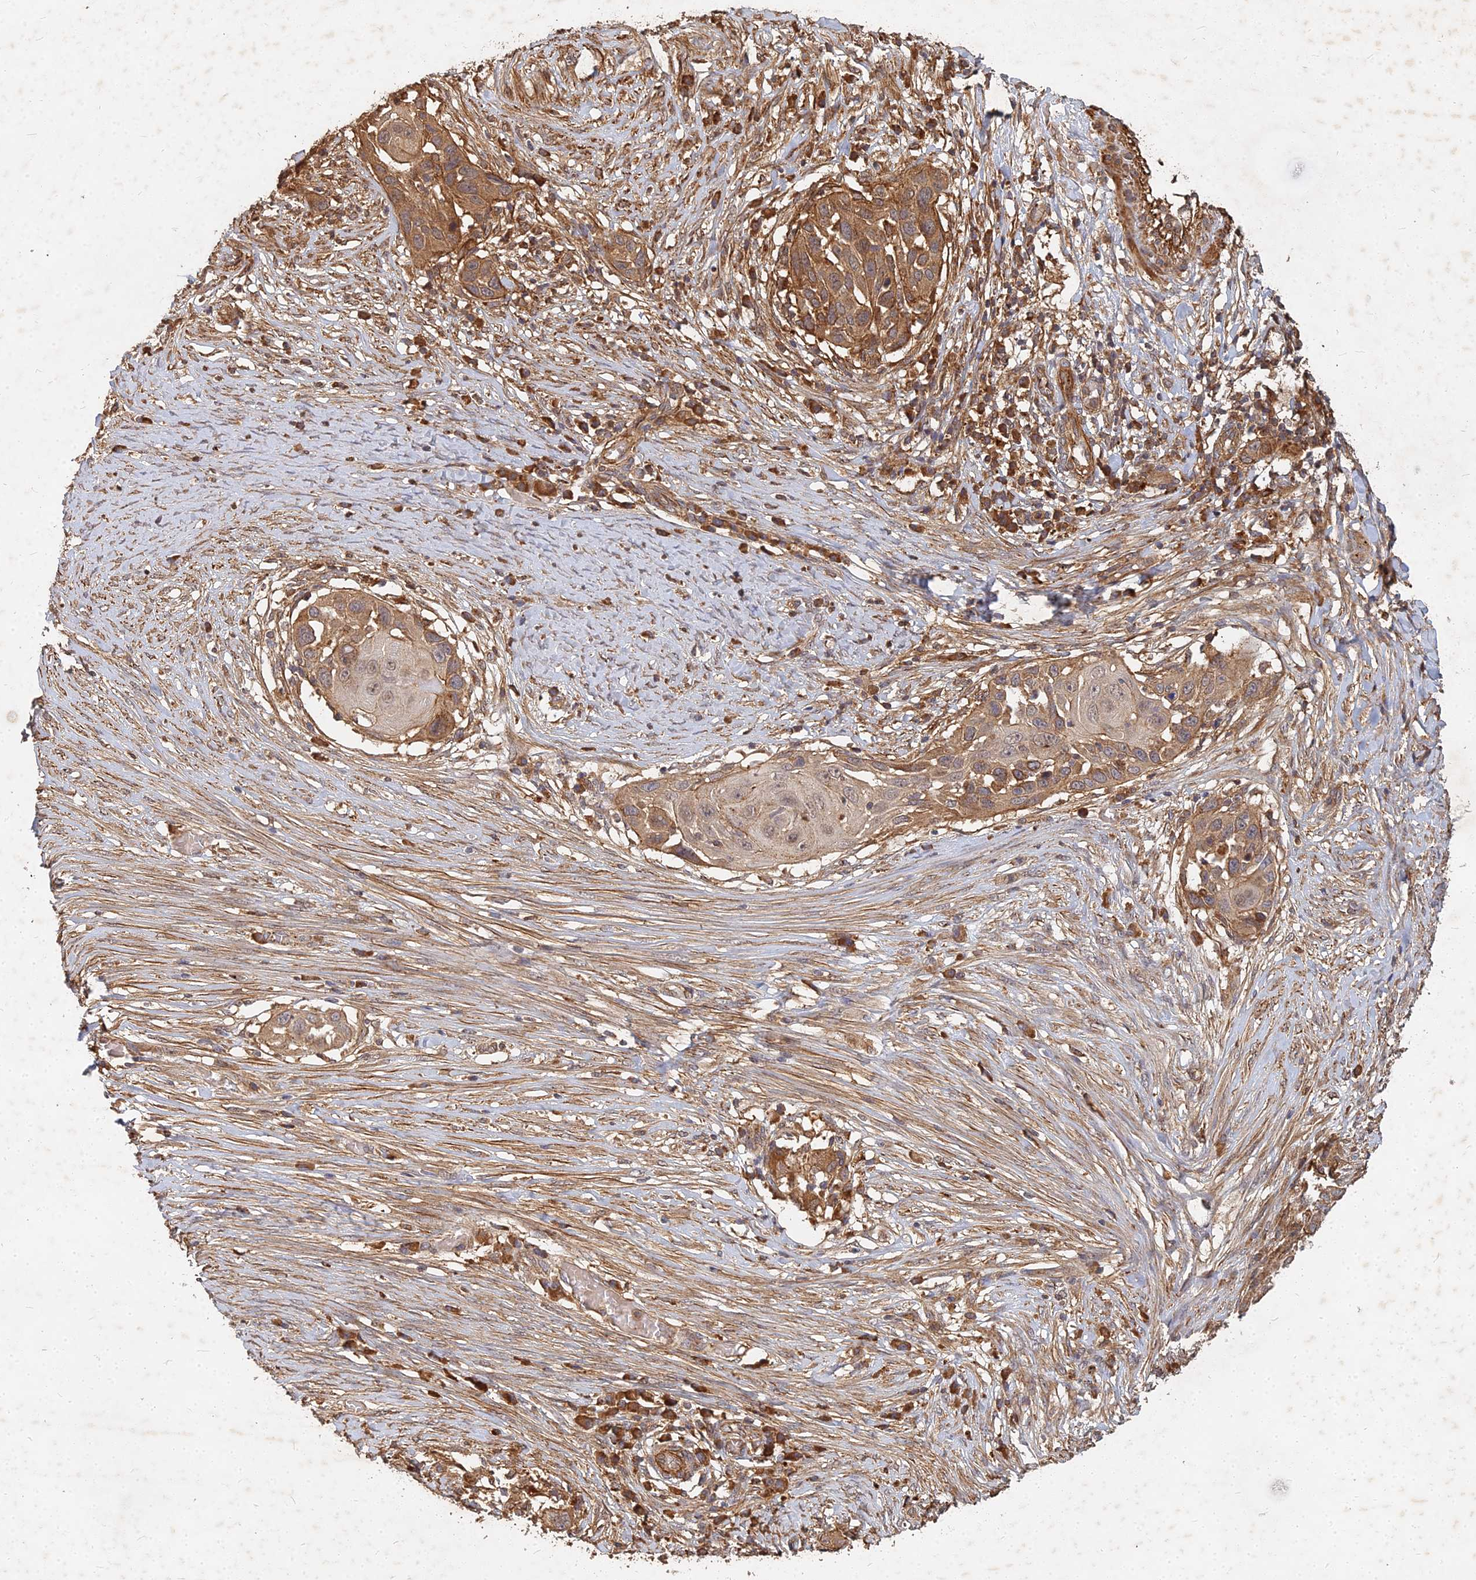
{"staining": {"intensity": "moderate", "quantity": "25%-75%", "location": "cytoplasmic/membranous"}, "tissue": "skin cancer", "cell_type": "Tumor cells", "image_type": "cancer", "snomed": [{"axis": "morphology", "description": "Squamous cell carcinoma, NOS"}, {"axis": "topography", "description": "Skin"}], "caption": "Immunohistochemical staining of skin squamous cell carcinoma shows moderate cytoplasmic/membranous protein staining in approximately 25%-75% of tumor cells.", "gene": "UBE2W", "patient": {"sex": "female", "age": 44}}